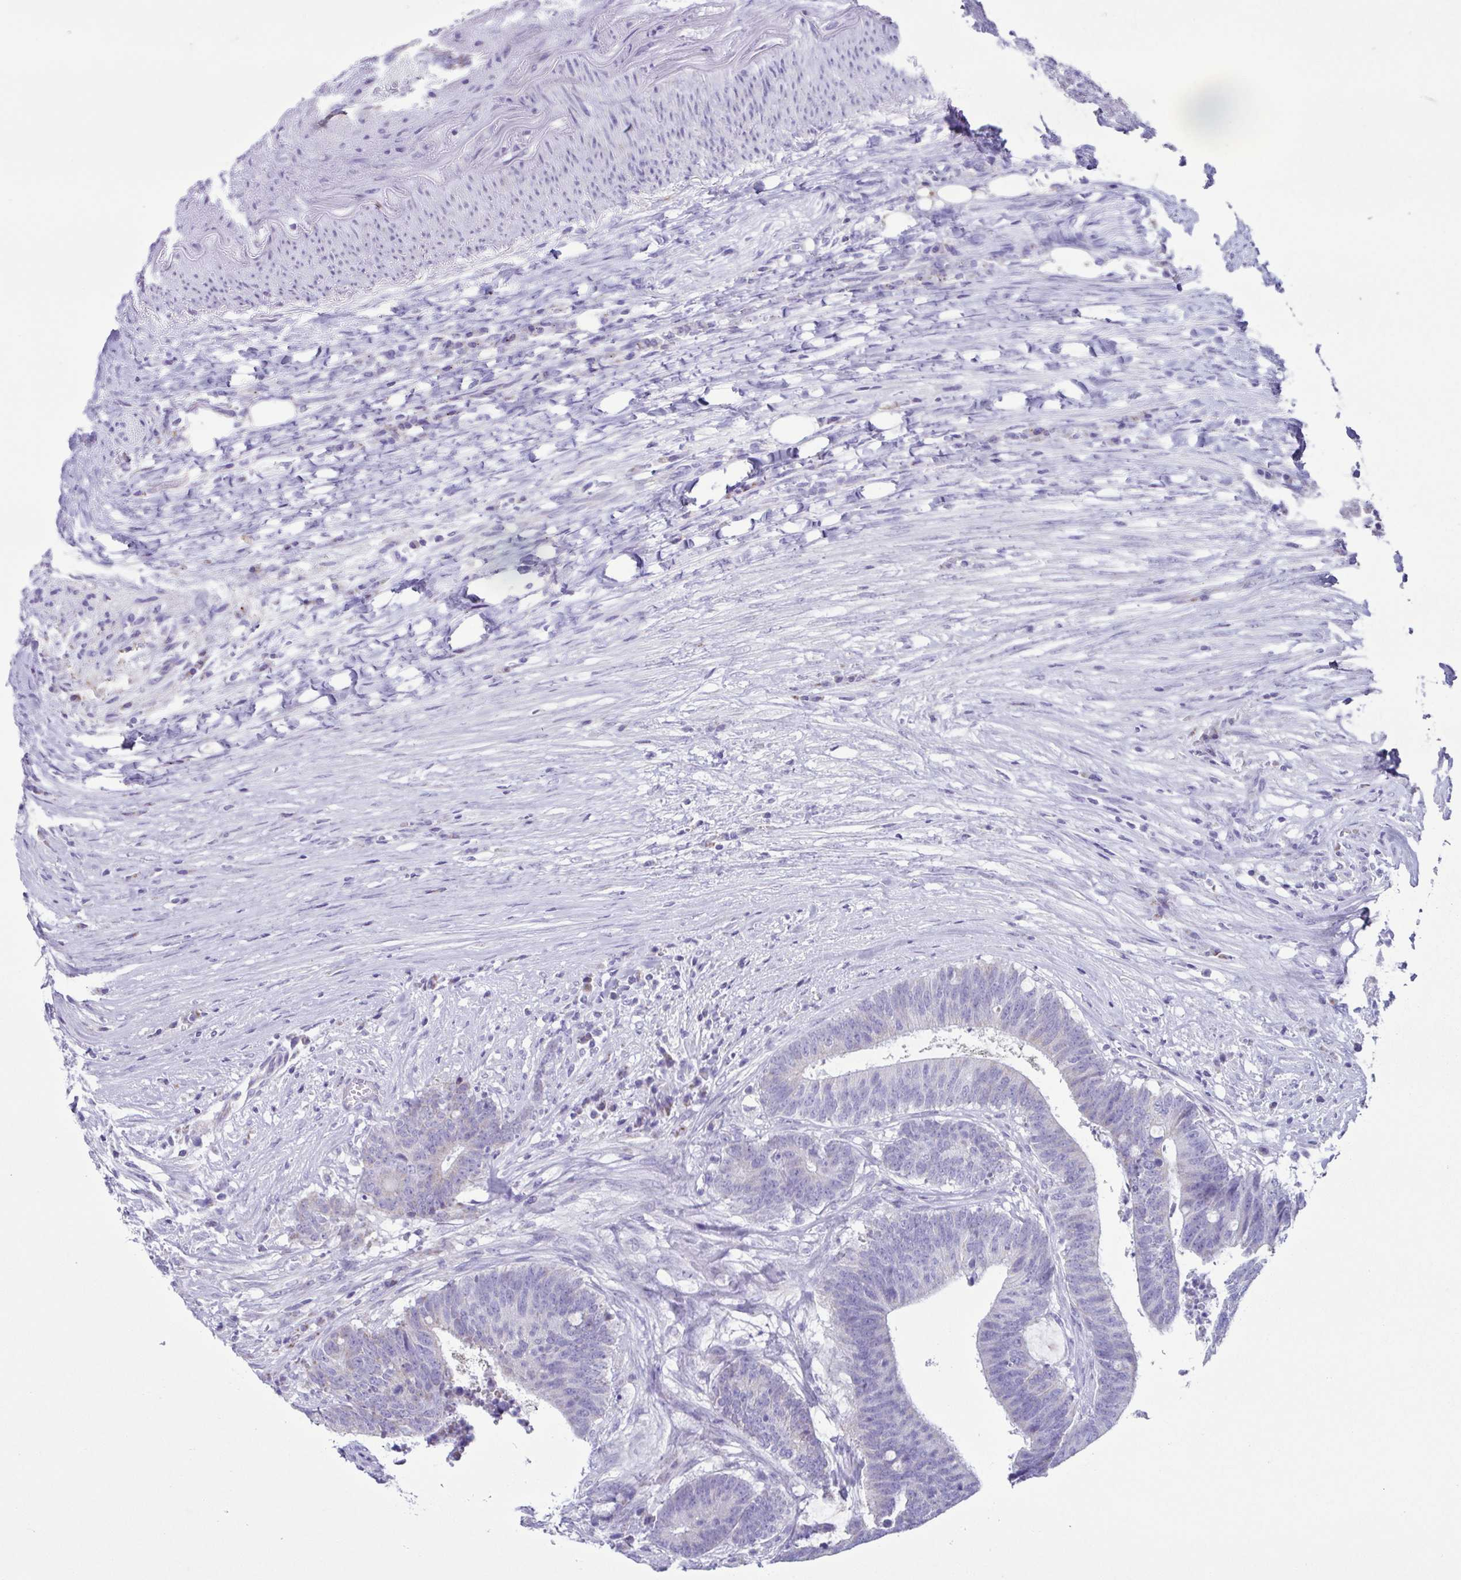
{"staining": {"intensity": "negative", "quantity": "none", "location": "none"}, "tissue": "colorectal cancer", "cell_type": "Tumor cells", "image_type": "cancer", "snomed": [{"axis": "morphology", "description": "Adenocarcinoma, NOS"}, {"axis": "topography", "description": "Colon"}], "caption": "IHC image of colorectal cancer (adenocarcinoma) stained for a protein (brown), which shows no staining in tumor cells.", "gene": "ACTRT3", "patient": {"sex": "female", "age": 43}}